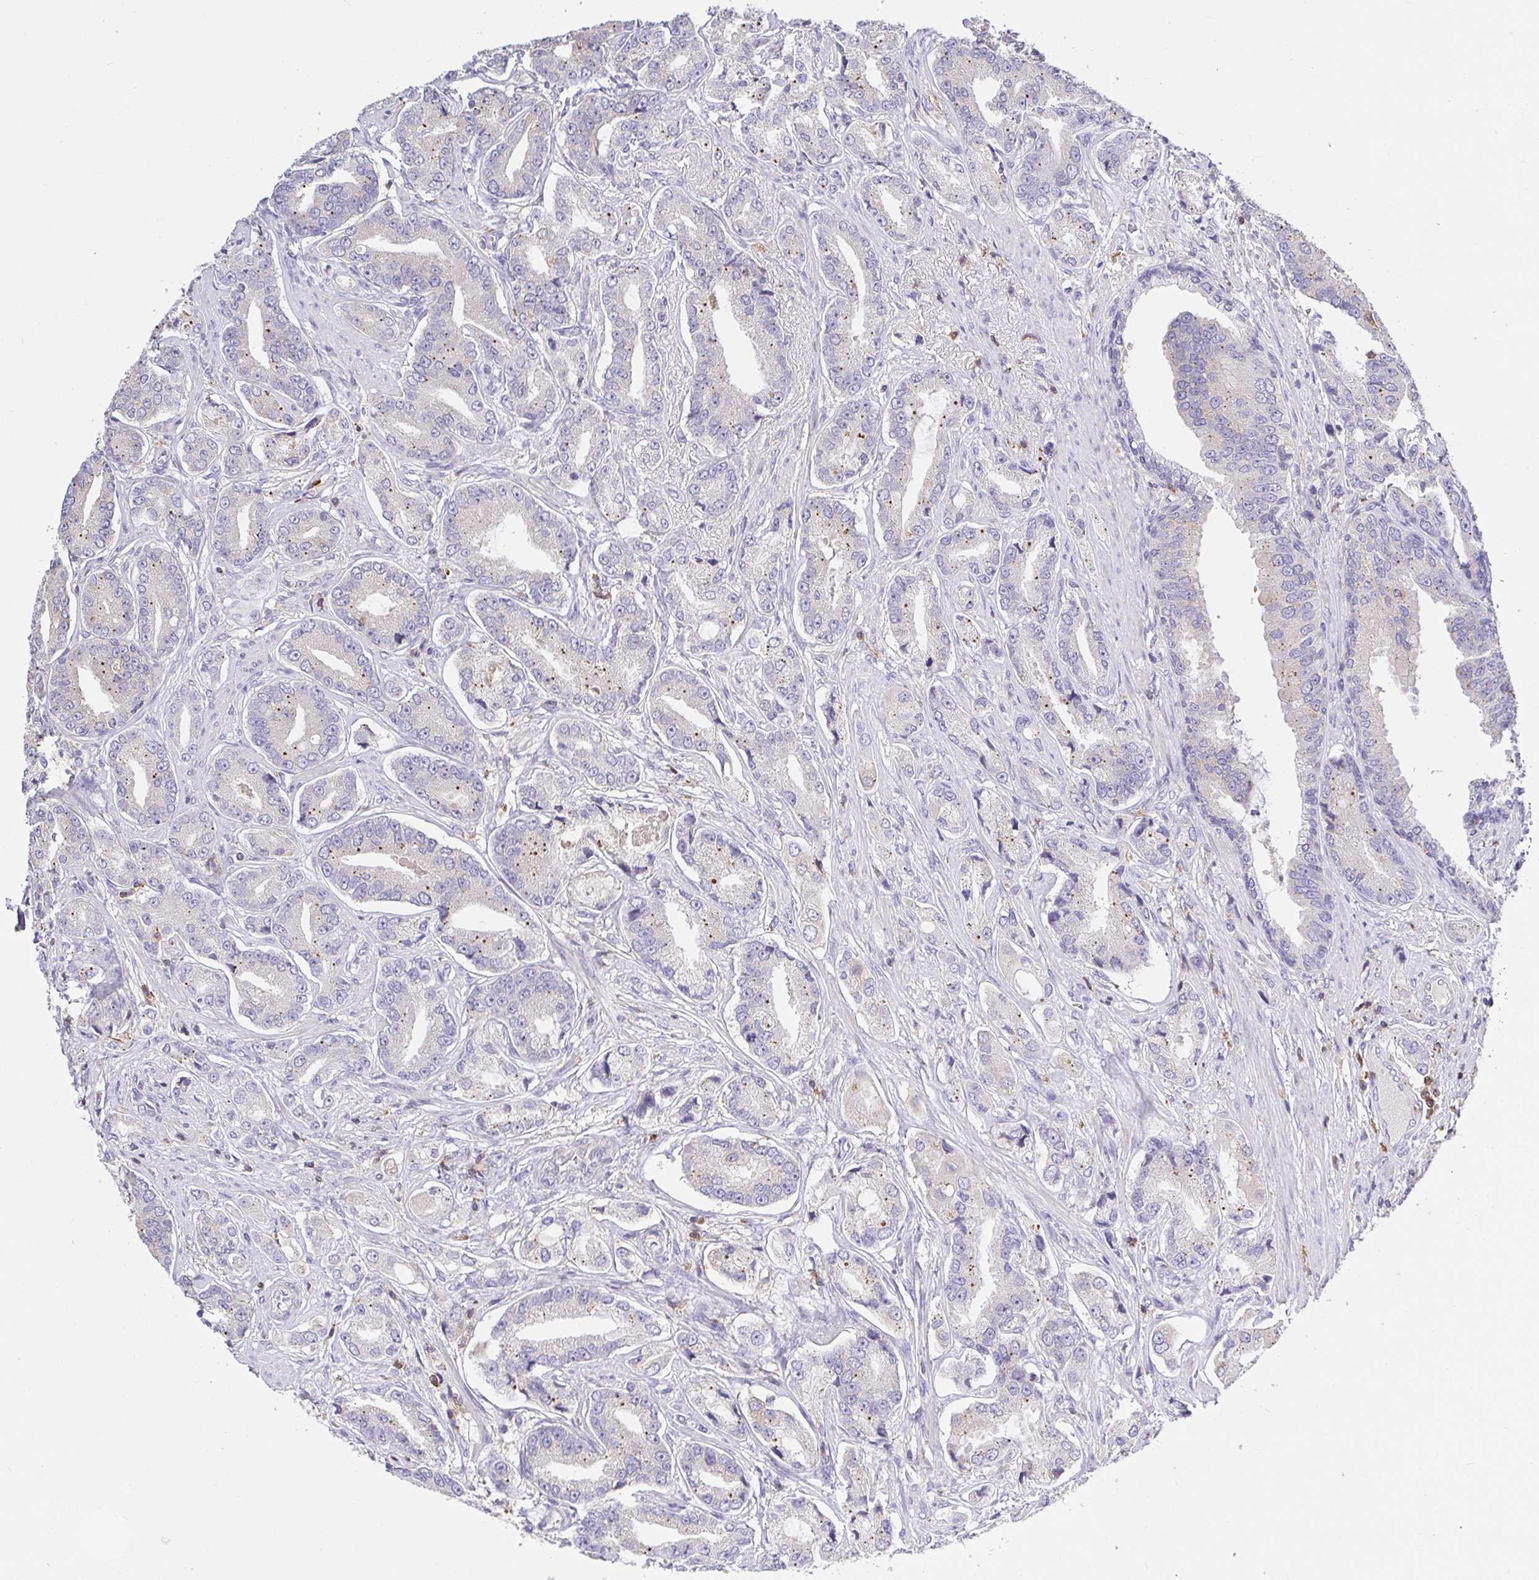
{"staining": {"intensity": "negative", "quantity": "none", "location": "none"}, "tissue": "prostate cancer", "cell_type": "Tumor cells", "image_type": "cancer", "snomed": [{"axis": "morphology", "description": "Adenocarcinoma, High grade"}, {"axis": "topography", "description": "Prostate and seminal vesicle, NOS"}], "caption": "A micrograph of high-grade adenocarcinoma (prostate) stained for a protein demonstrates no brown staining in tumor cells.", "gene": "SKAP1", "patient": {"sex": "male", "age": 61}}